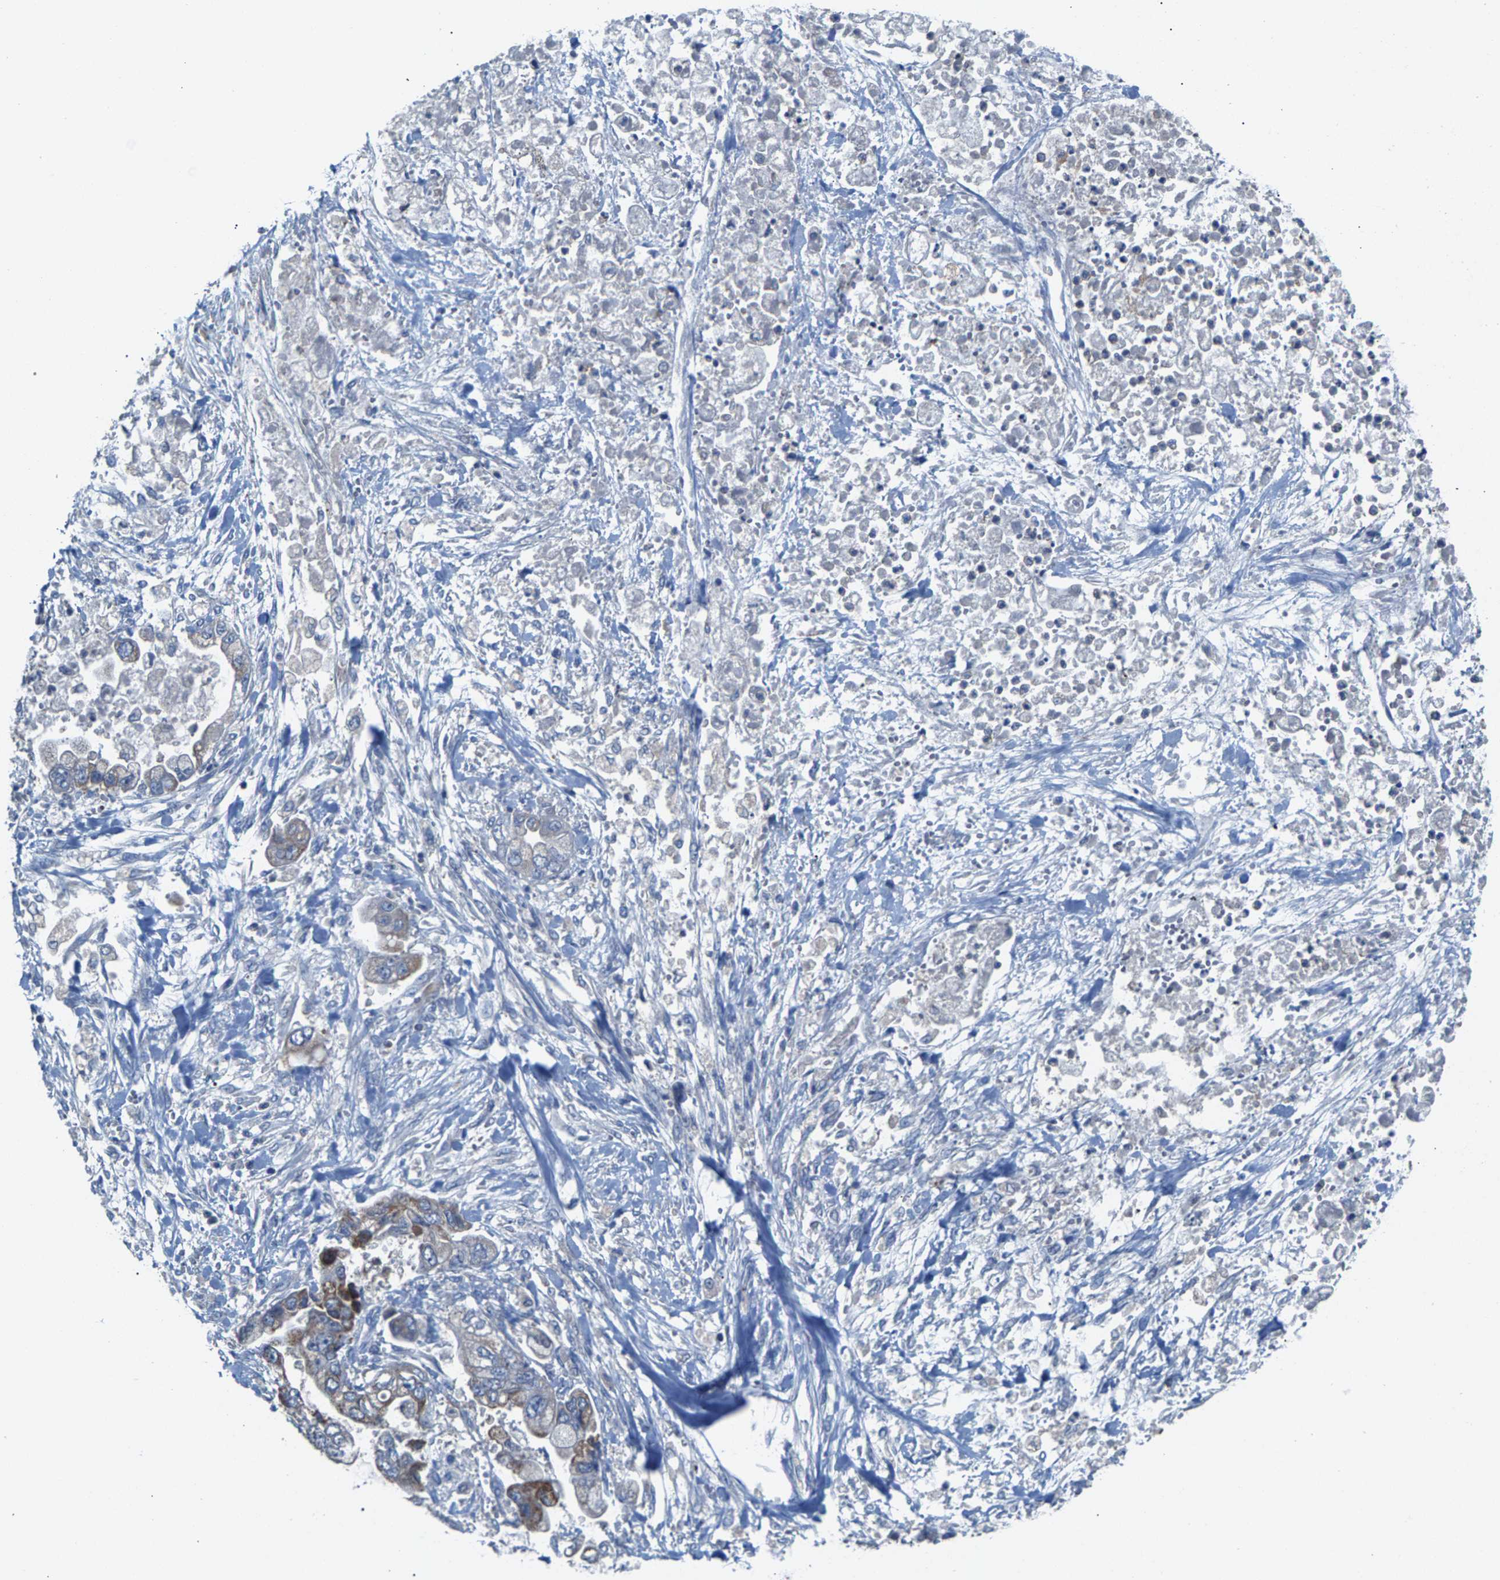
{"staining": {"intensity": "weak", "quantity": "<25%", "location": "cytoplasmic/membranous"}, "tissue": "stomach cancer", "cell_type": "Tumor cells", "image_type": "cancer", "snomed": [{"axis": "morphology", "description": "Normal tissue, NOS"}, {"axis": "morphology", "description": "Adenocarcinoma, NOS"}, {"axis": "topography", "description": "Stomach"}], "caption": "The image shows no significant expression in tumor cells of adenocarcinoma (stomach).", "gene": "MRM1", "patient": {"sex": "male", "age": 62}}